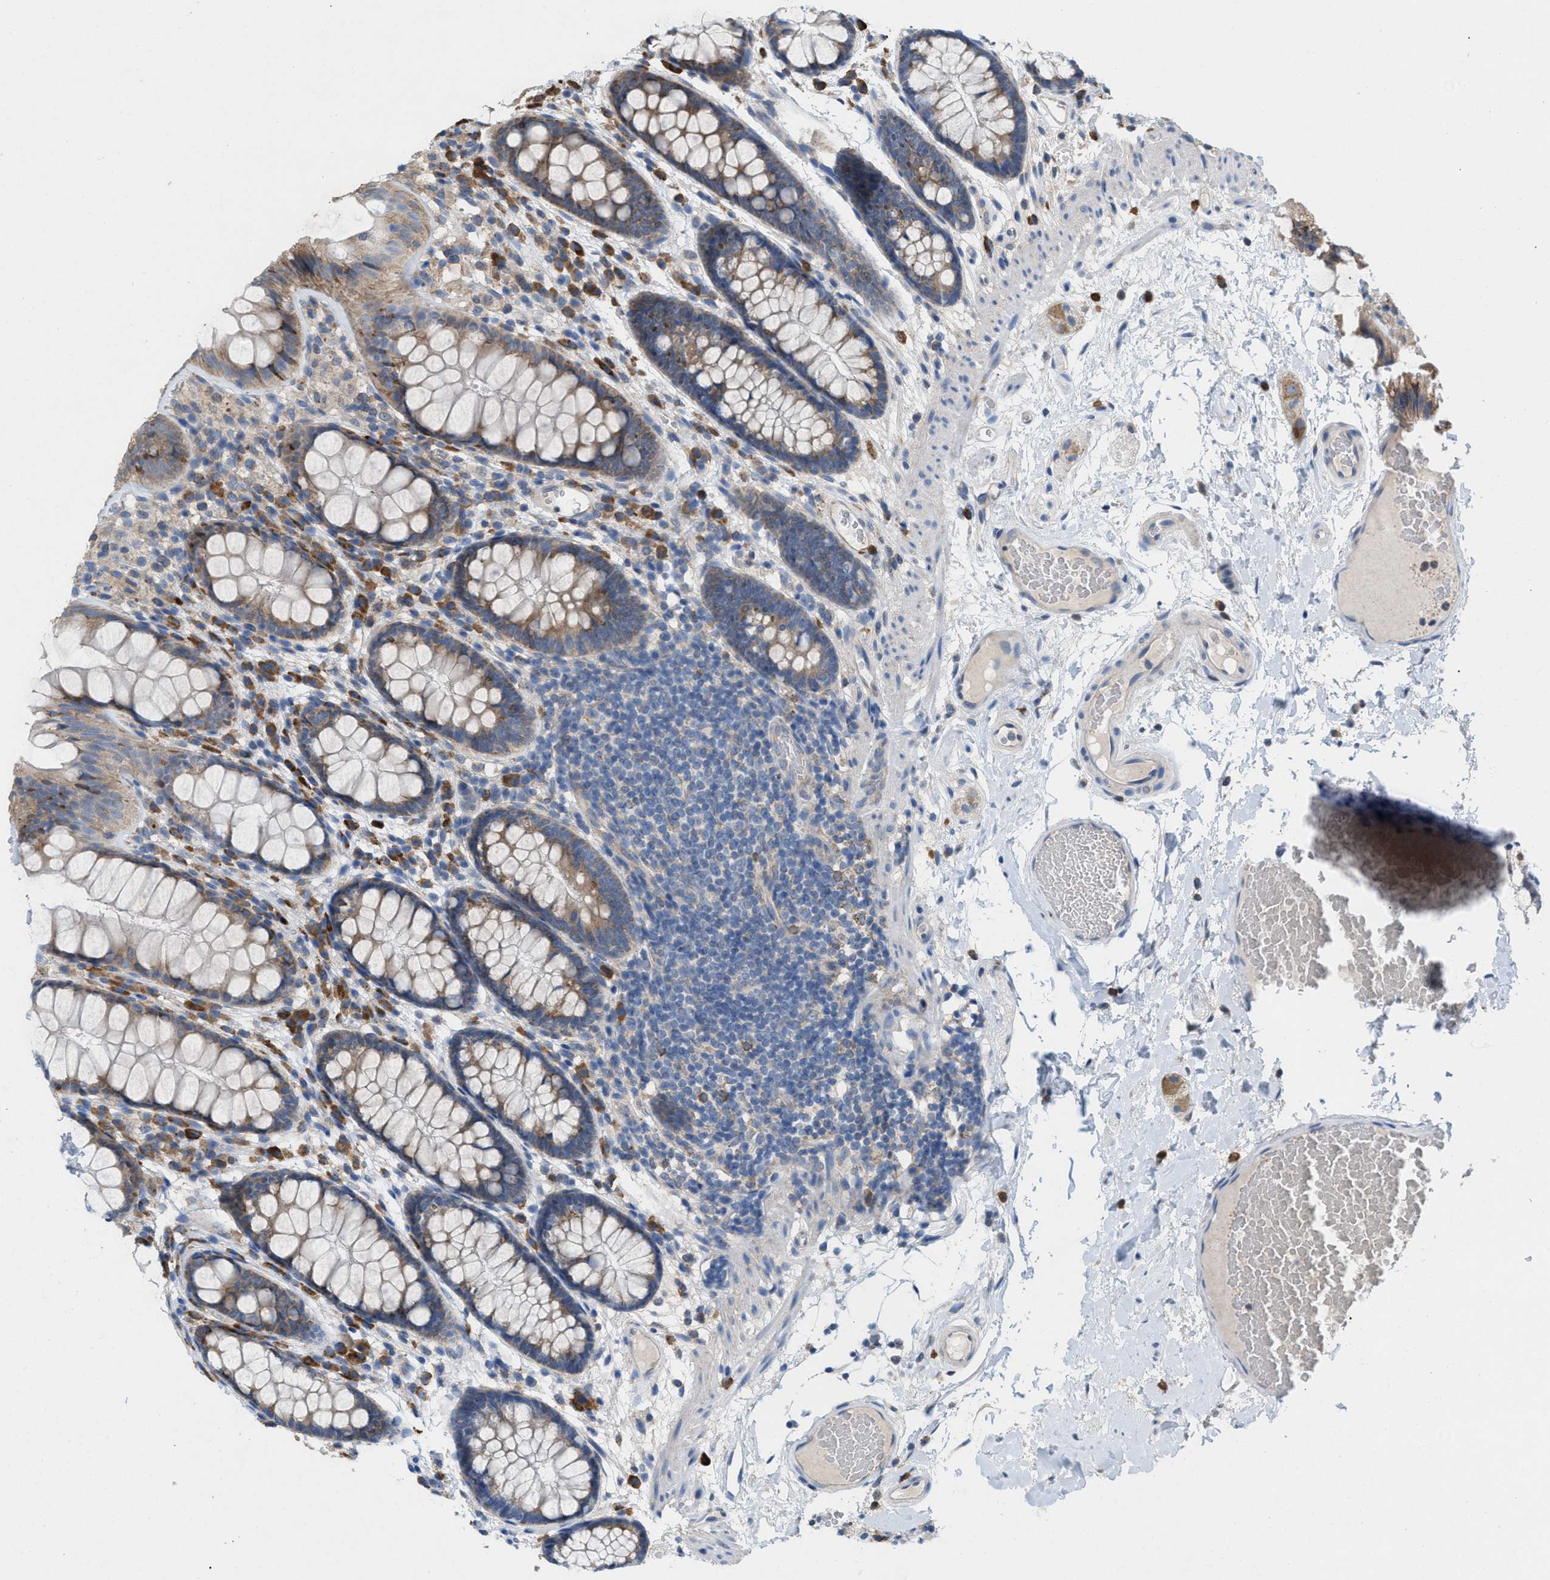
{"staining": {"intensity": "weak", "quantity": ">75%", "location": "cytoplasmic/membranous"}, "tissue": "colon", "cell_type": "Endothelial cells", "image_type": "normal", "snomed": [{"axis": "morphology", "description": "Normal tissue, NOS"}, {"axis": "topography", "description": "Colon"}], "caption": "Human colon stained for a protein (brown) exhibits weak cytoplasmic/membranous positive expression in about >75% of endothelial cells.", "gene": "DYNC2I1", "patient": {"sex": "female", "age": 56}}